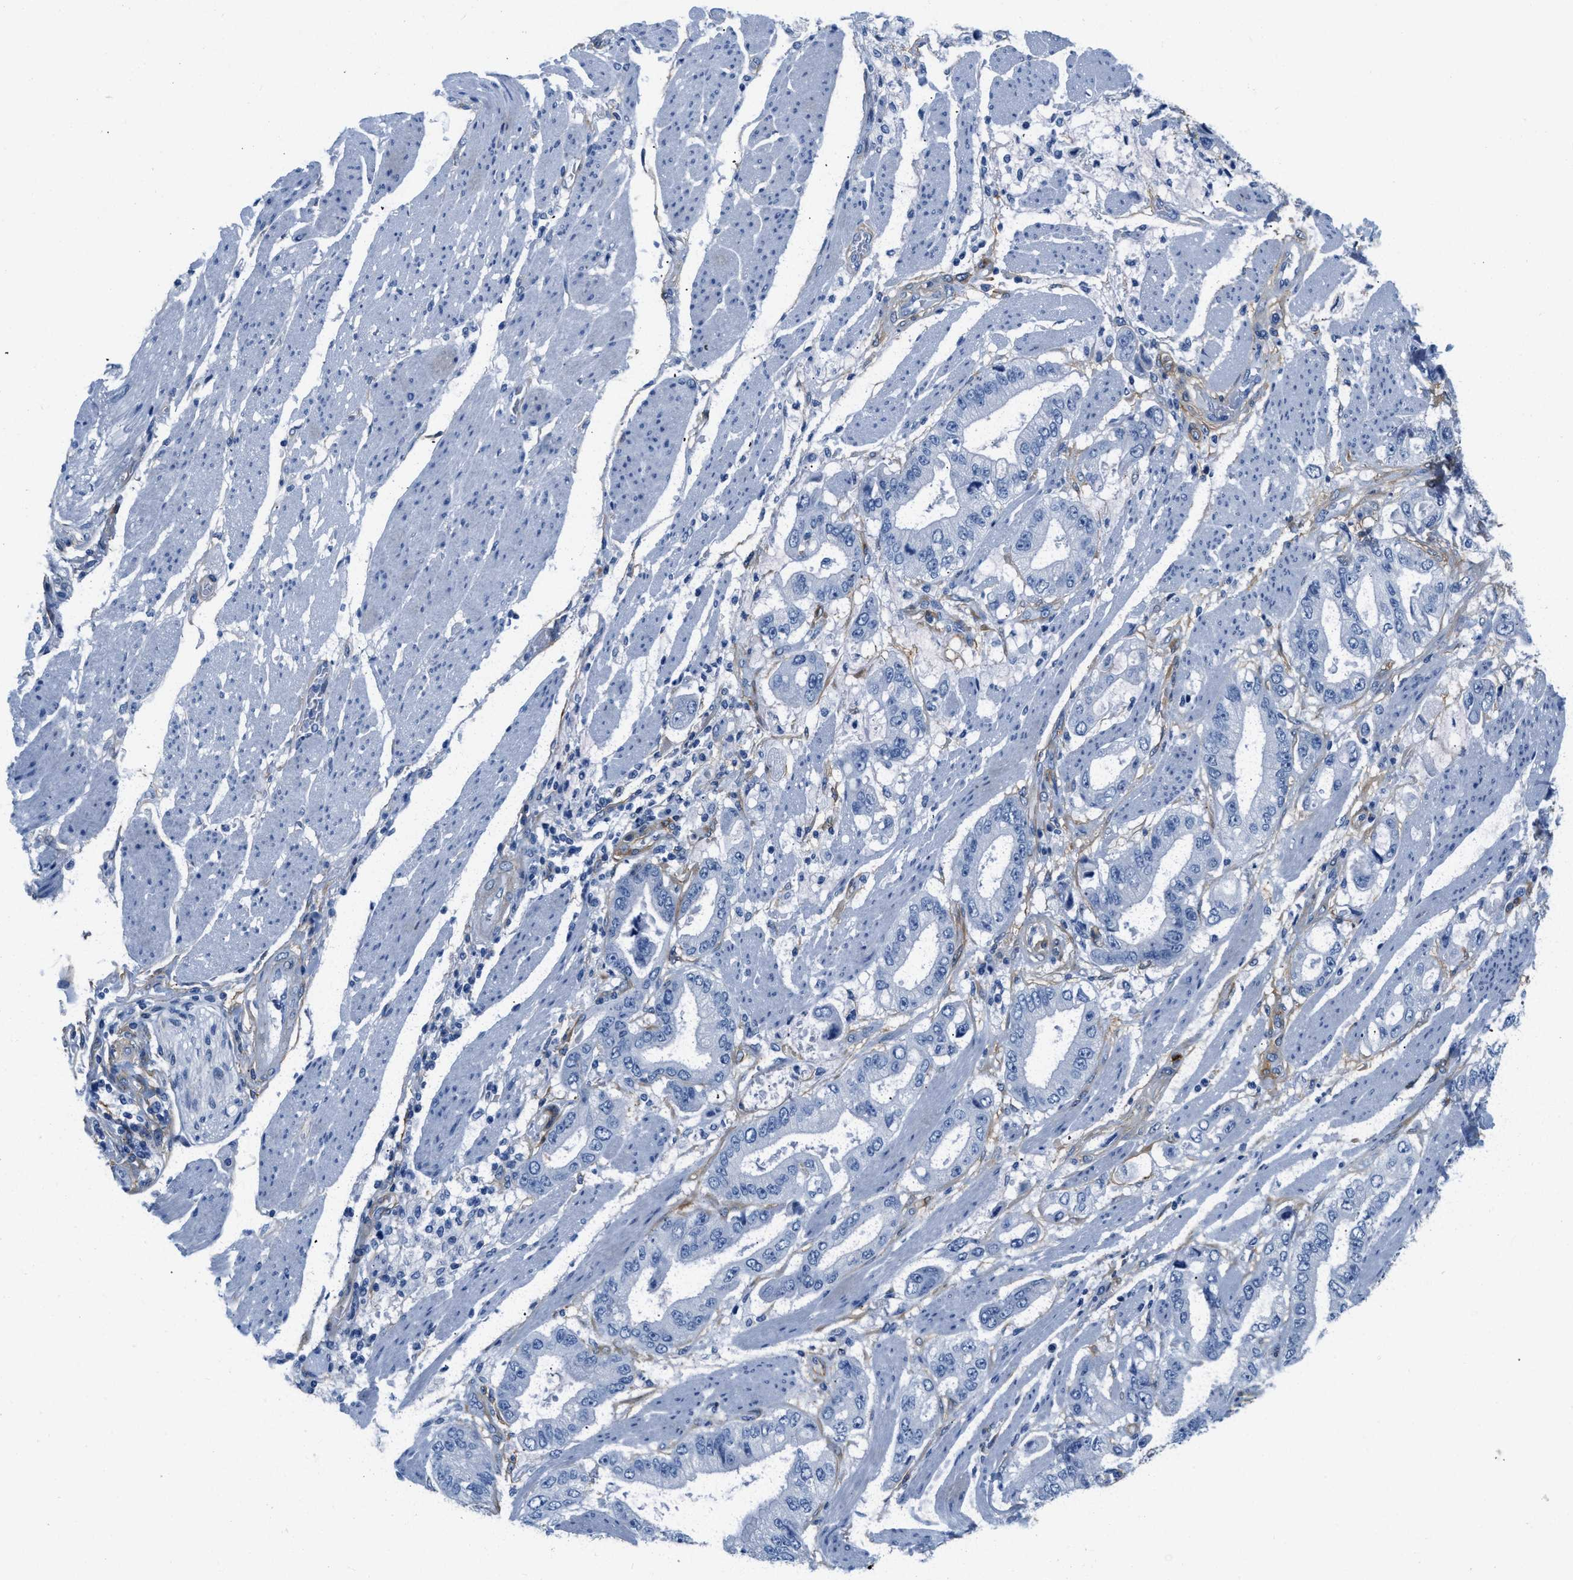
{"staining": {"intensity": "negative", "quantity": "none", "location": "none"}, "tissue": "stomach cancer", "cell_type": "Tumor cells", "image_type": "cancer", "snomed": [{"axis": "morphology", "description": "Normal tissue, NOS"}, {"axis": "morphology", "description": "Adenocarcinoma, NOS"}, {"axis": "topography", "description": "Stomach"}], "caption": "DAB (3,3'-diaminobenzidine) immunohistochemical staining of stomach cancer (adenocarcinoma) reveals no significant staining in tumor cells. Nuclei are stained in blue.", "gene": "PDGFRB", "patient": {"sex": "male", "age": 62}}